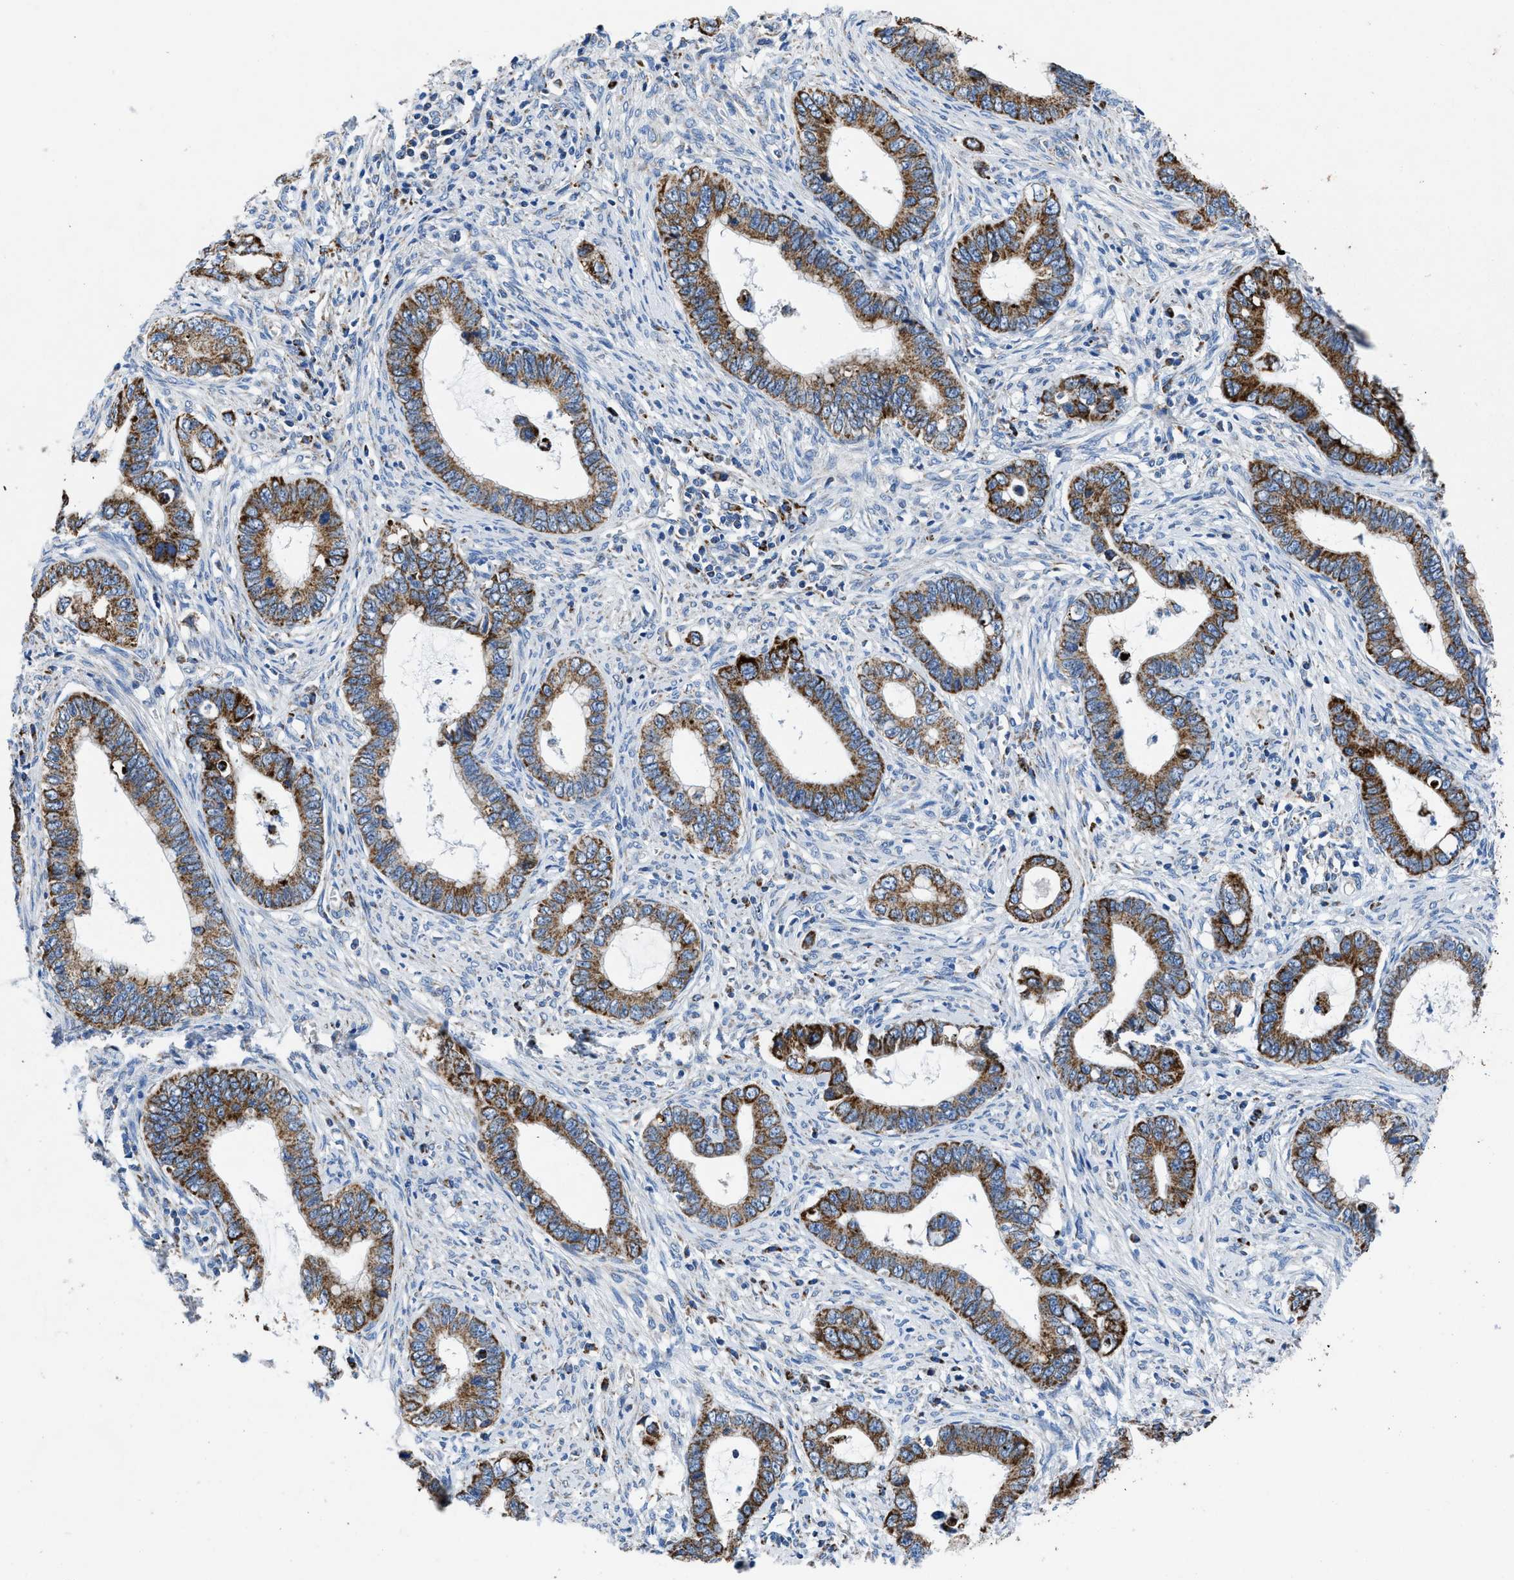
{"staining": {"intensity": "strong", "quantity": ">75%", "location": "cytoplasmic/membranous"}, "tissue": "cervical cancer", "cell_type": "Tumor cells", "image_type": "cancer", "snomed": [{"axis": "morphology", "description": "Adenocarcinoma, NOS"}, {"axis": "topography", "description": "Cervix"}], "caption": "This image demonstrates immunohistochemistry staining of human adenocarcinoma (cervical), with high strong cytoplasmic/membranous positivity in about >75% of tumor cells.", "gene": "ZDHHC3", "patient": {"sex": "female", "age": 44}}